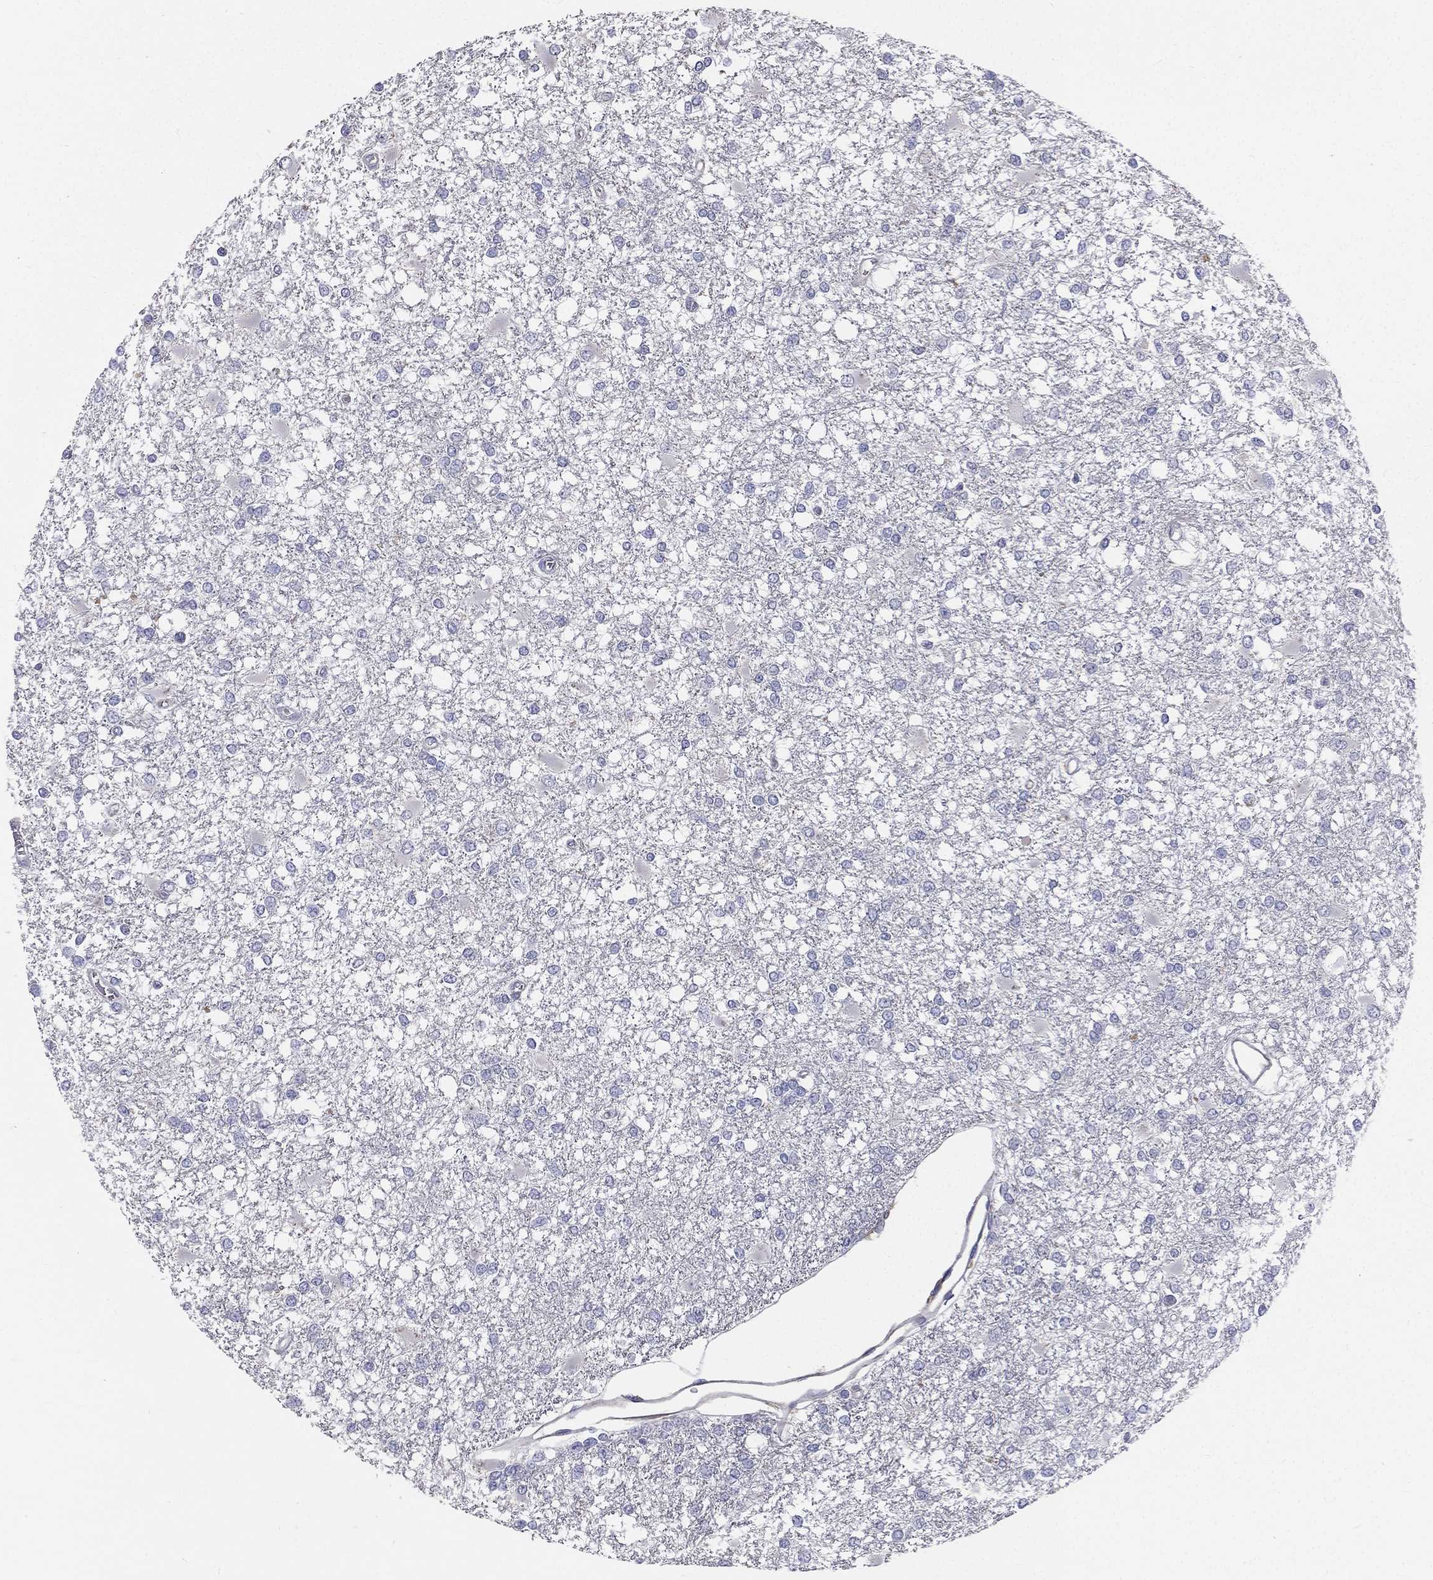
{"staining": {"intensity": "negative", "quantity": "none", "location": "none"}, "tissue": "glioma", "cell_type": "Tumor cells", "image_type": "cancer", "snomed": [{"axis": "morphology", "description": "Glioma, malignant, High grade"}, {"axis": "topography", "description": "Cerebral cortex"}], "caption": "A micrograph of human malignant high-grade glioma is negative for staining in tumor cells.", "gene": "MUC13", "patient": {"sex": "male", "age": 79}}